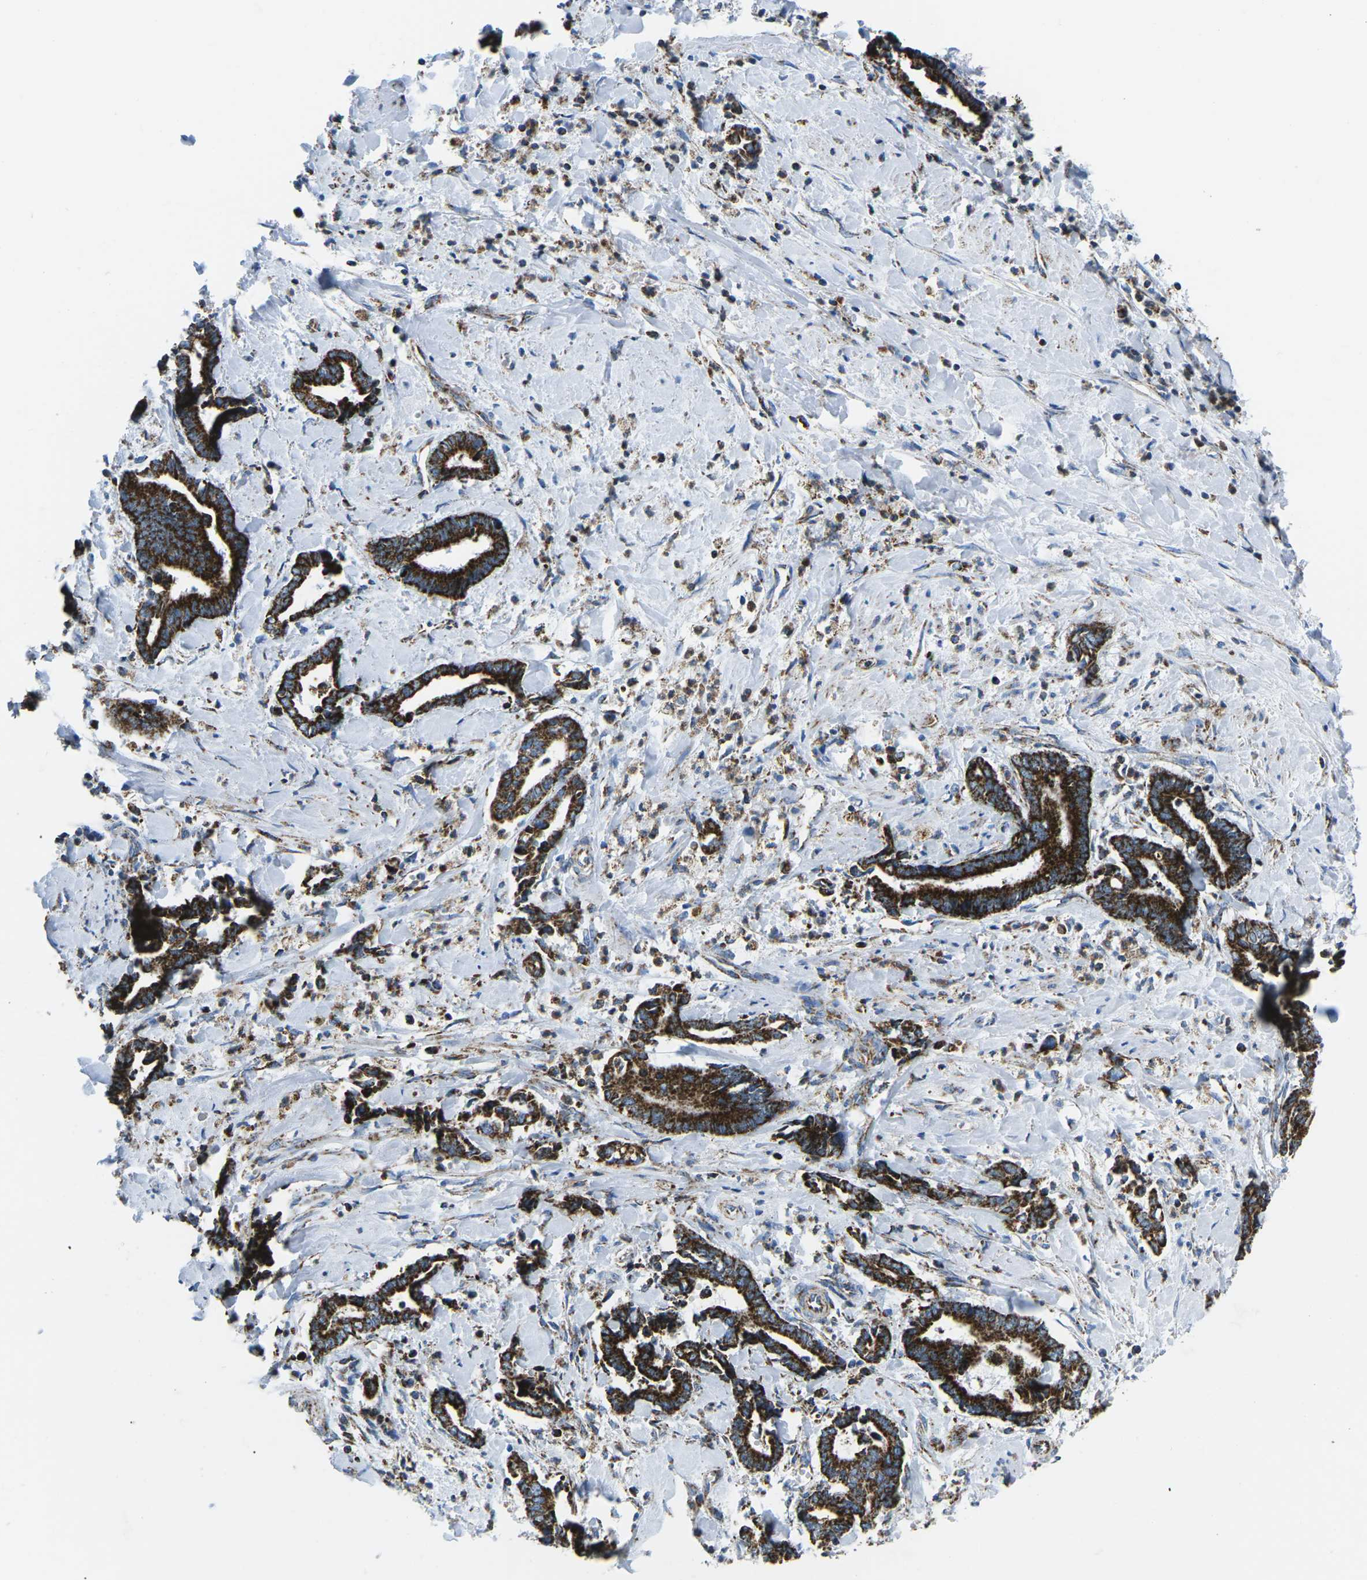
{"staining": {"intensity": "strong", "quantity": ">75%", "location": "cytoplasmic/membranous"}, "tissue": "cervical cancer", "cell_type": "Tumor cells", "image_type": "cancer", "snomed": [{"axis": "morphology", "description": "Adenocarcinoma, NOS"}, {"axis": "topography", "description": "Cervix"}], "caption": "Immunohistochemical staining of adenocarcinoma (cervical) reveals high levels of strong cytoplasmic/membranous staining in approximately >75% of tumor cells.", "gene": "COX6C", "patient": {"sex": "female", "age": 44}}